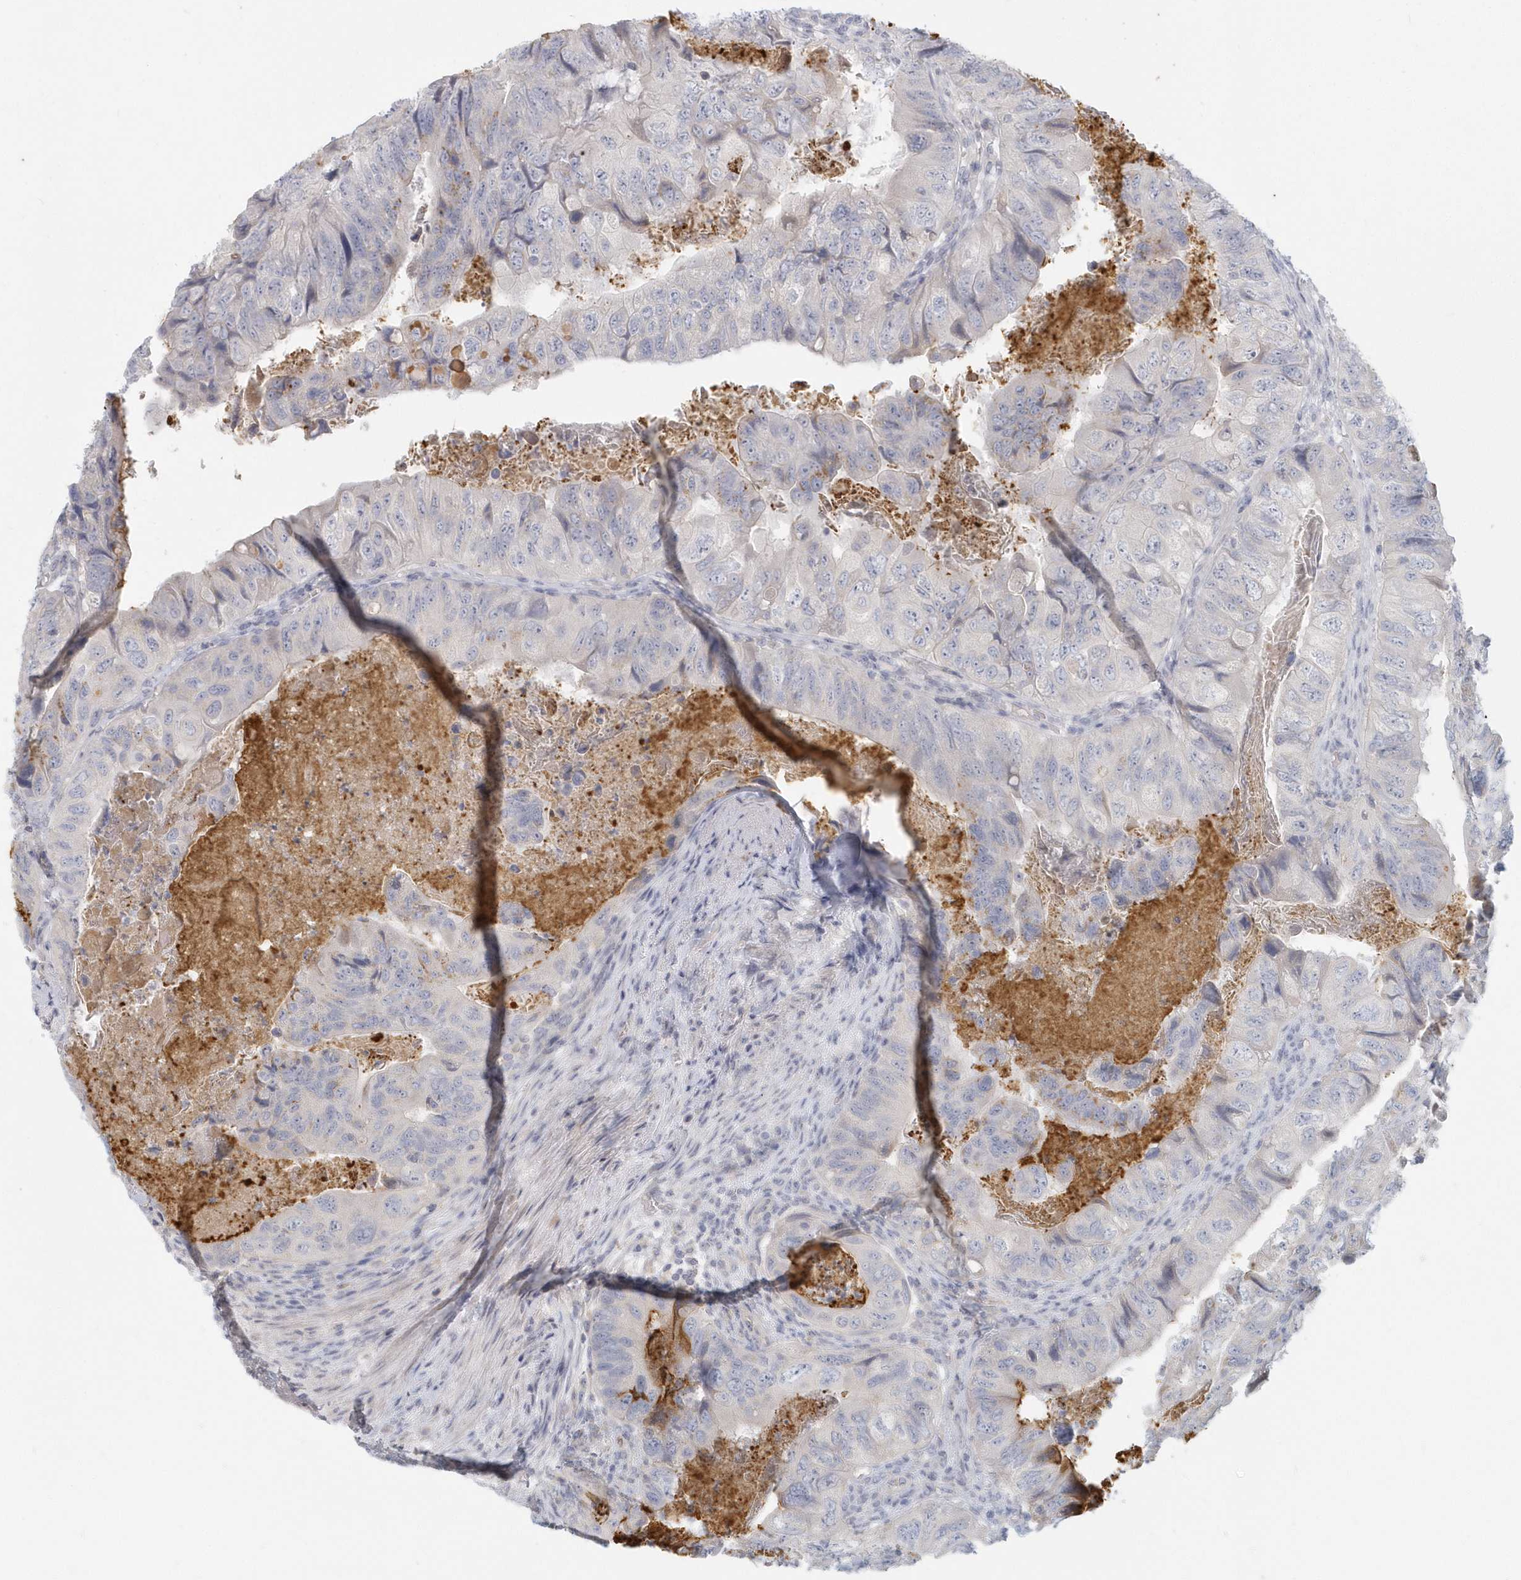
{"staining": {"intensity": "negative", "quantity": "none", "location": "none"}, "tissue": "colorectal cancer", "cell_type": "Tumor cells", "image_type": "cancer", "snomed": [{"axis": "morphology", "description": "Adenocarcinoma, NOS"}, {"axis": "topography", "description": "Rectum"}], "caption": "Tumor cells are negative for brown protein staining in adenocarcinoma (colorectal). The staining was performed using DAB (3,3'-diaminobenzidine) to visualize the protein expression in brown, while the nuclei were stained in blue with hematoxylin (Magnification: 20x).", "gene": "NAPB", "patient": {"sex": "male", "age": 63}}